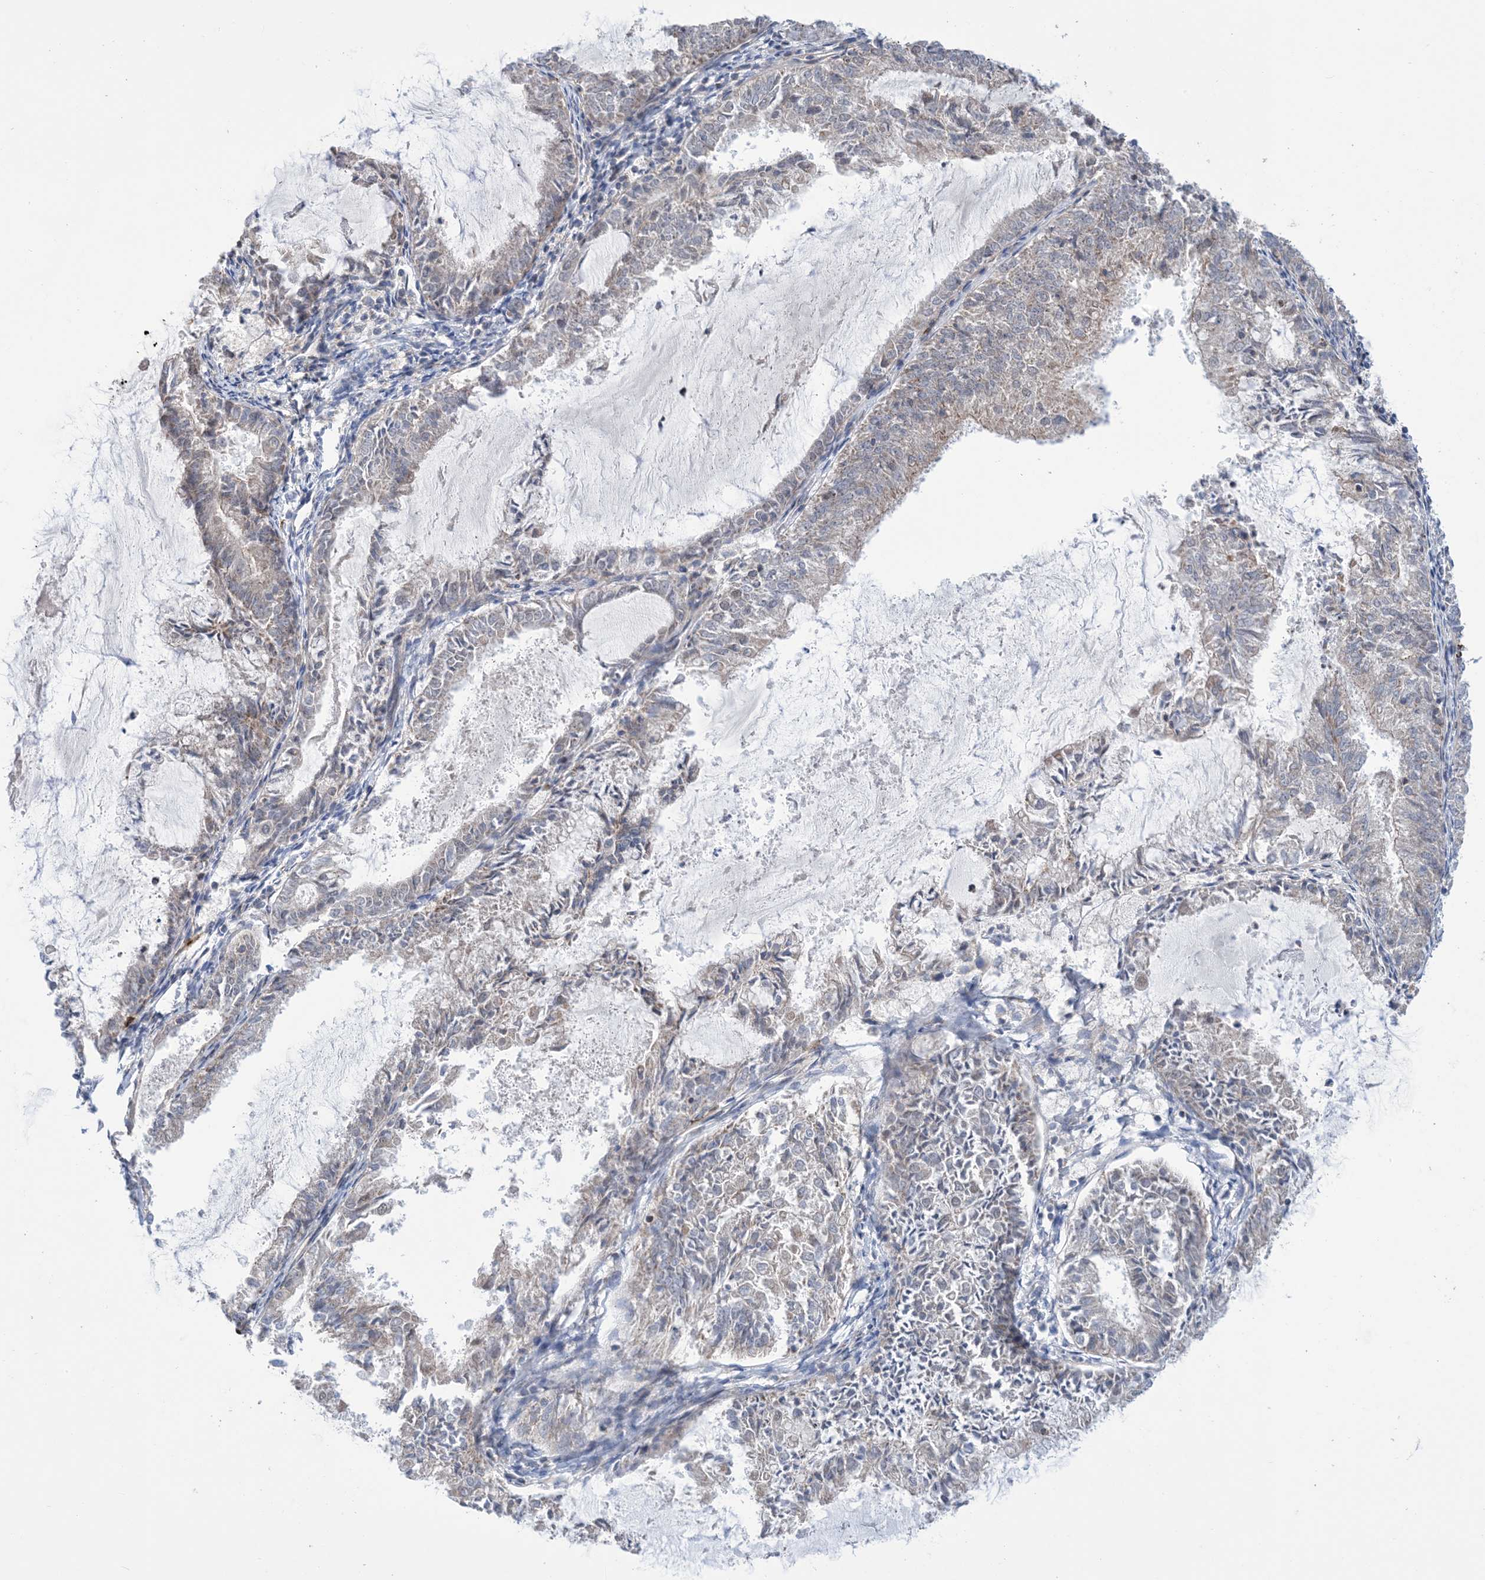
{"staining": {"intensity": "moderate", "quantity": "<25%", "location": "nuclear"}, "tissue": "endometrial cancer", "cell_type": "Tumor cells", "image_type": "cancer", "snomed": [{"axis": "morphology", "description": "Adenocarcinoma, NOS"}, {"axis": "topography", "description": "Endometrium"}], "caption": "A brown stain shows moderate nuclear expression of a protein in human adenocarcinoma (endometrial) tumor cells. (Brightfield microscopy of DAB IHC at high magnification).", "gene": "ZNF8", "patient": {"sex": "female", "age": 57}}